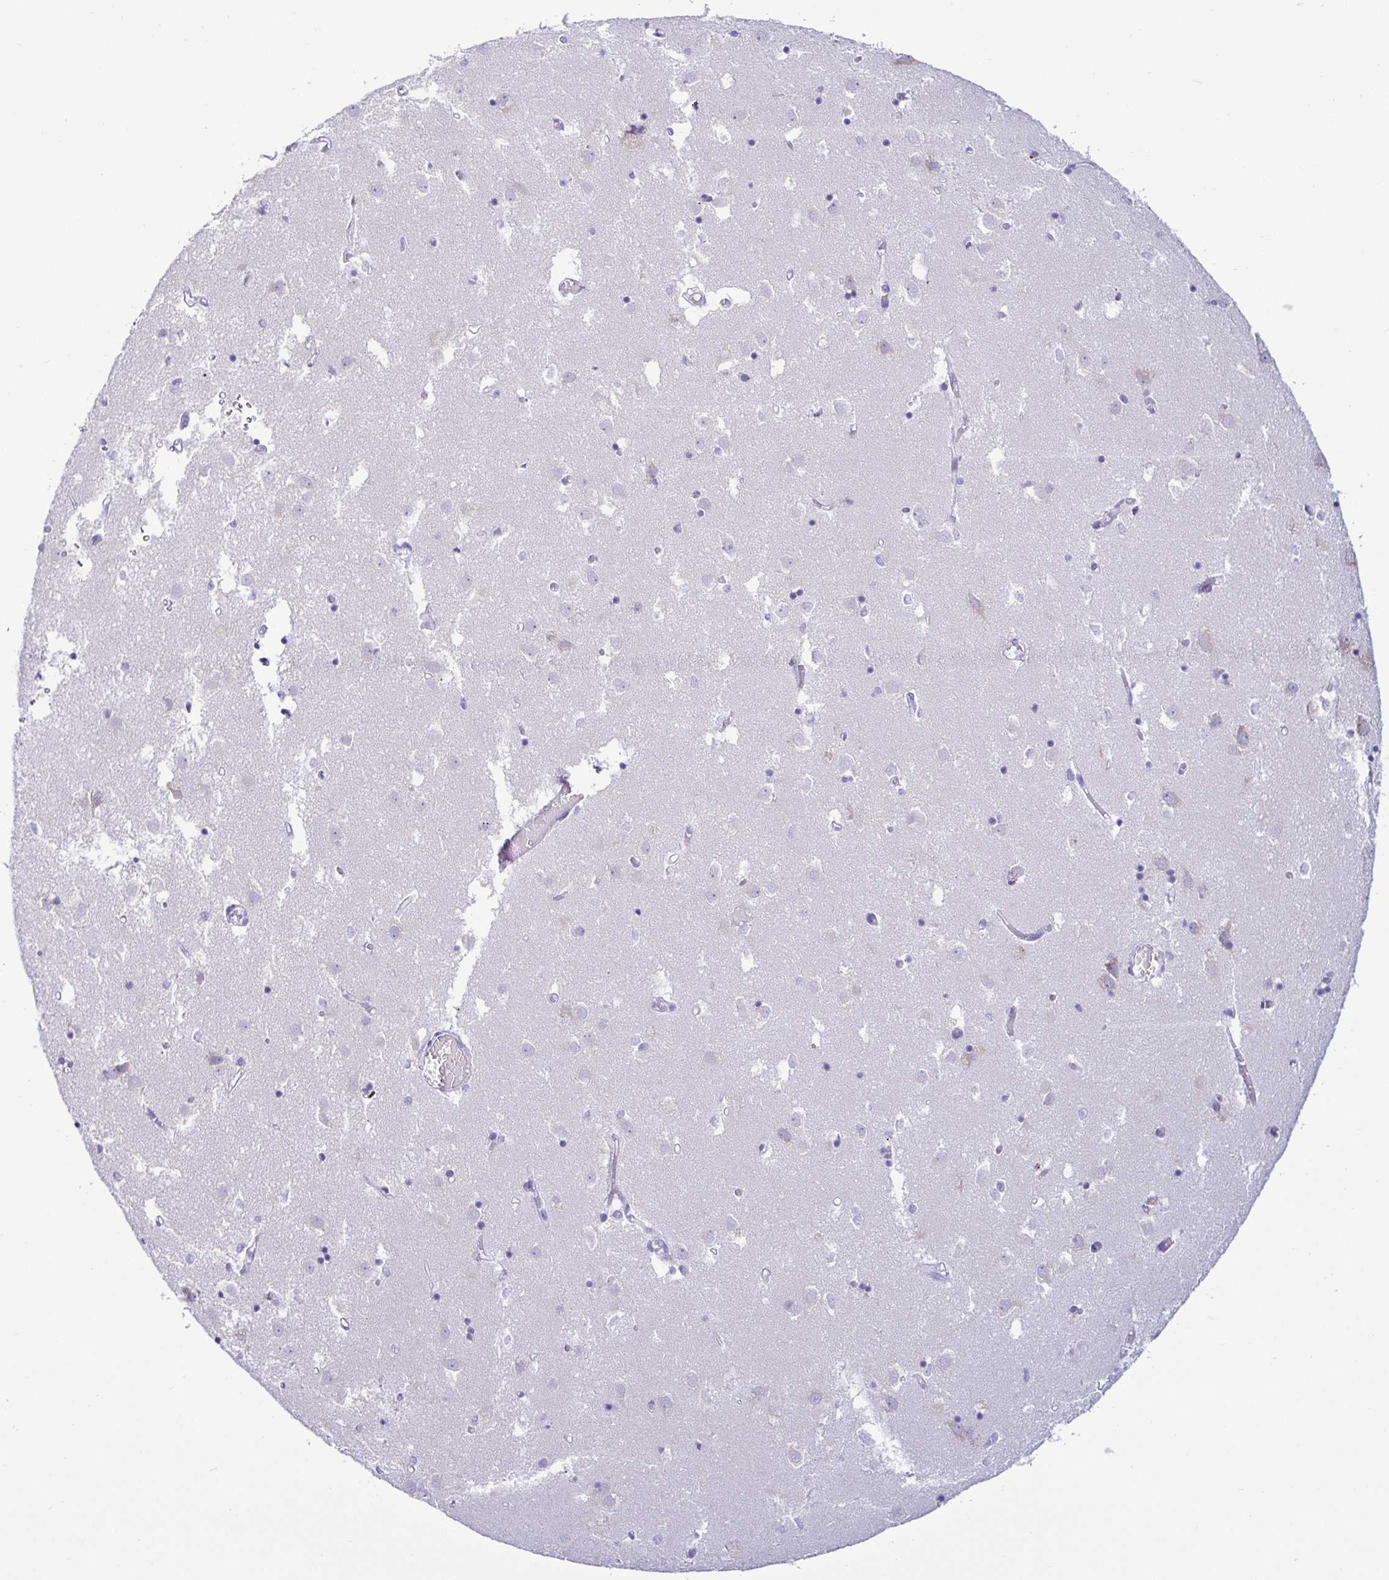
{"staining": {"intensity": "negative", "quantity": "none", "location": "none"}, "tissue": "caudate", "cell_type": "Glial cells", "image_type": "normal", "snomed": [{"axis": "morphology", "description": "Normal tissue, NOS"}, {"axis": "topography", "description": "Lateral ventricle wall"}], "caption": "A high-resolution image shows immunohistochemistry staining of benign caudate, which shows no significant expression in glial cells. (DAB (3,3'-diaminobenzidine) immunohistochemistry (IHC), high magnification).", "gene": "TFPI2", "patient": {"sex": "male", "age": 70}}